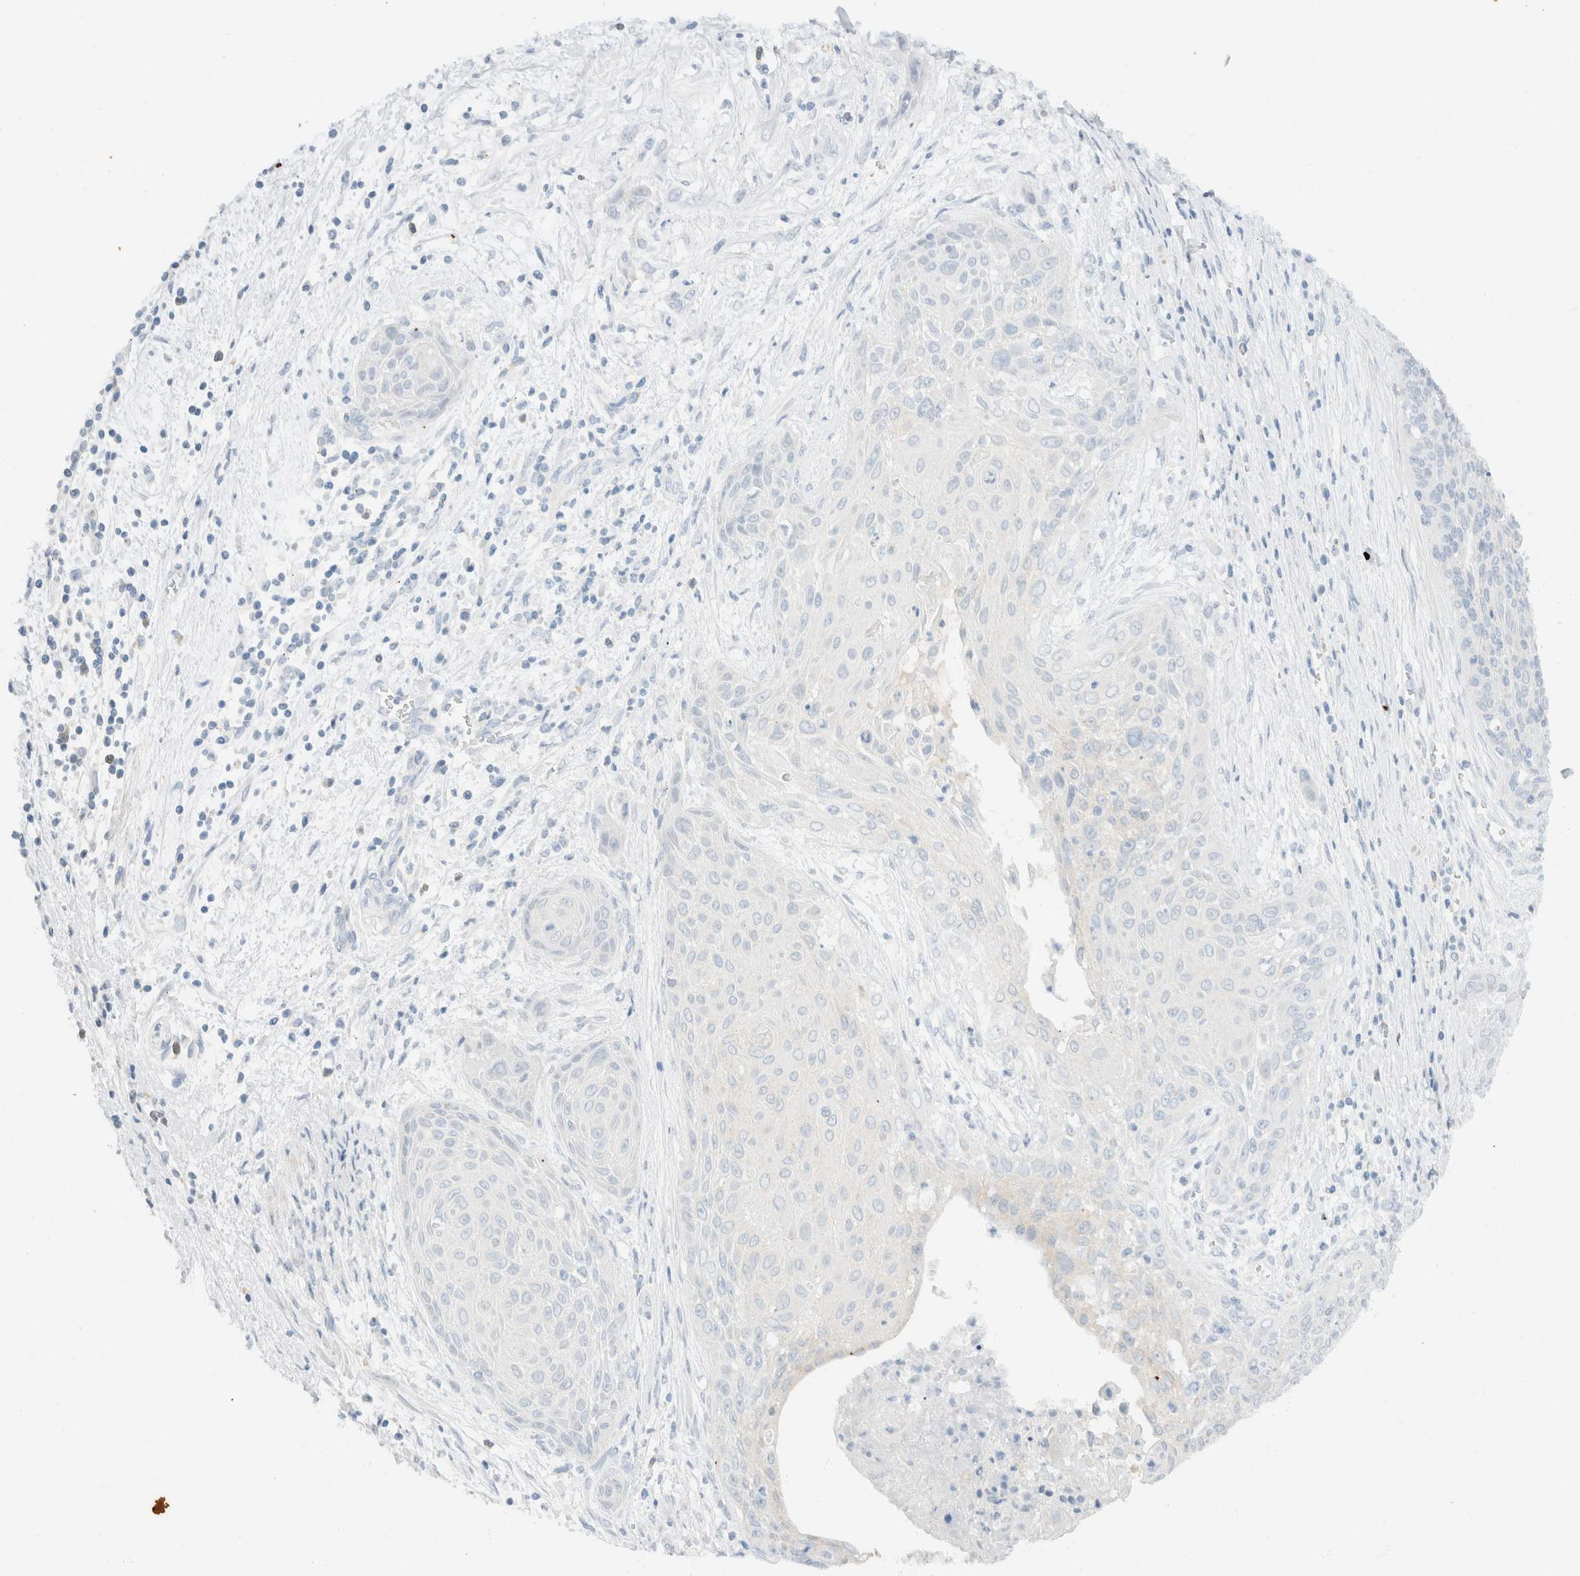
{"staining": {"intensity": "negative", "quantity": "none", "location": "none"}, "tissue": "cervical cancer", "cell_type": "Tumor cells", "image_type": "cancer", "snomed": [{"axis": "morphology", "description": "Squamous cell carcinoma, NOS"}, {"axis": "topography", "description": "Cervix"}], "caption": "Tumor cells show no significant staining in squamous cell carcinoma (cervical).", "gene": "SH3GLB2", "patient": {"sex": "female", "age": 55}}